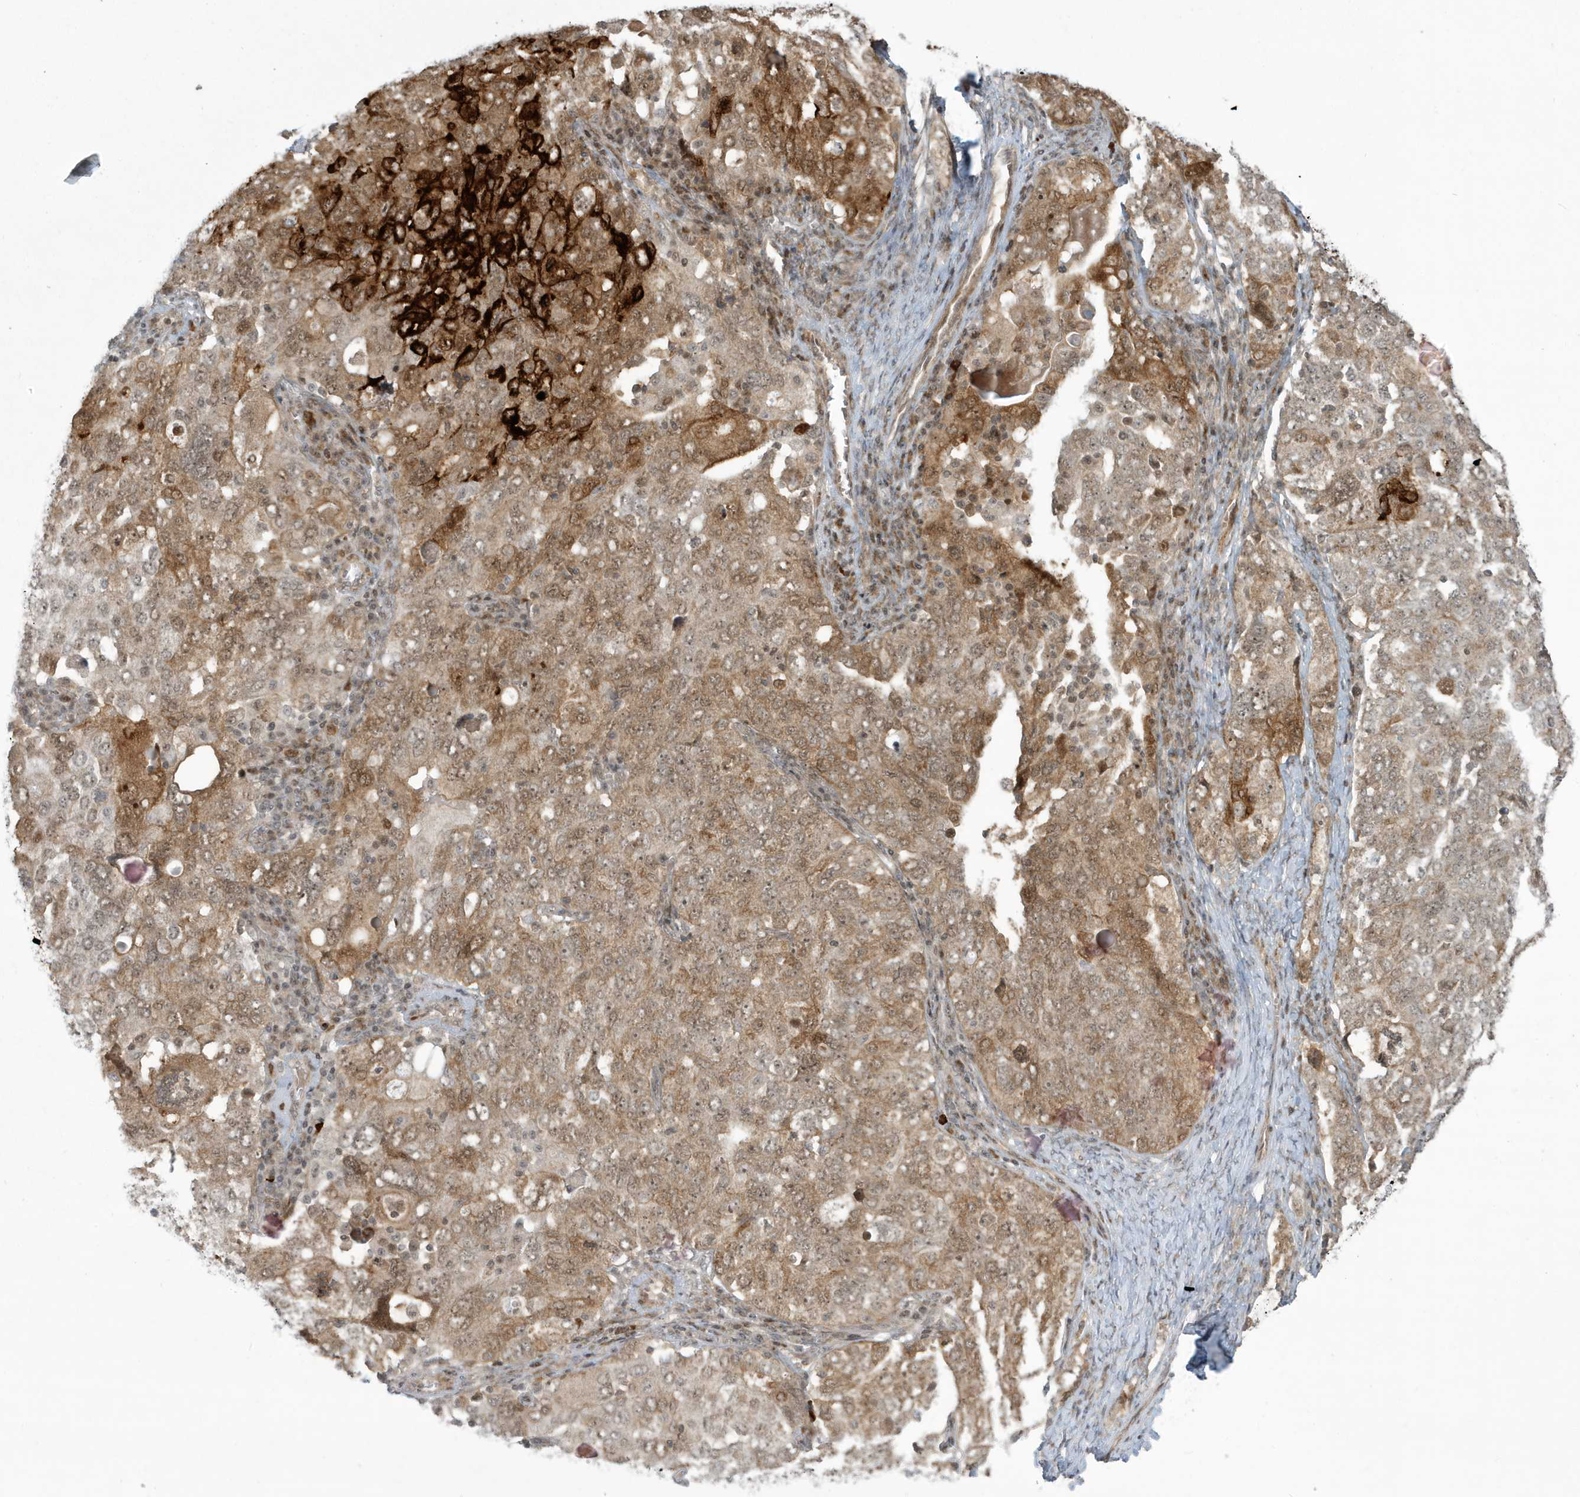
{"staining": {"intensity": "moderate", "quantity": ">75%", "location": "cytoplasmic/membranous,nuclear"}, "tissue": "ovarian cancer", "cell_type": "Tumor cells", "image_type": "cancer", "snomed": [{"axis": "morphology", "description": "Carcinoma, endometroid"}, {"axis": "topography", "description": "Ovary"}], "caption": "Ovarian endometroid carcinoma tissue reveals moderate cytoplasmic/membranous and nuclear staining in about >75% of tumor cells The protein of interest is shown in brown color, while the nuclei are stained blue.", "gene": "C1orf52", "patient": {"sex": "female", "age": 62}}